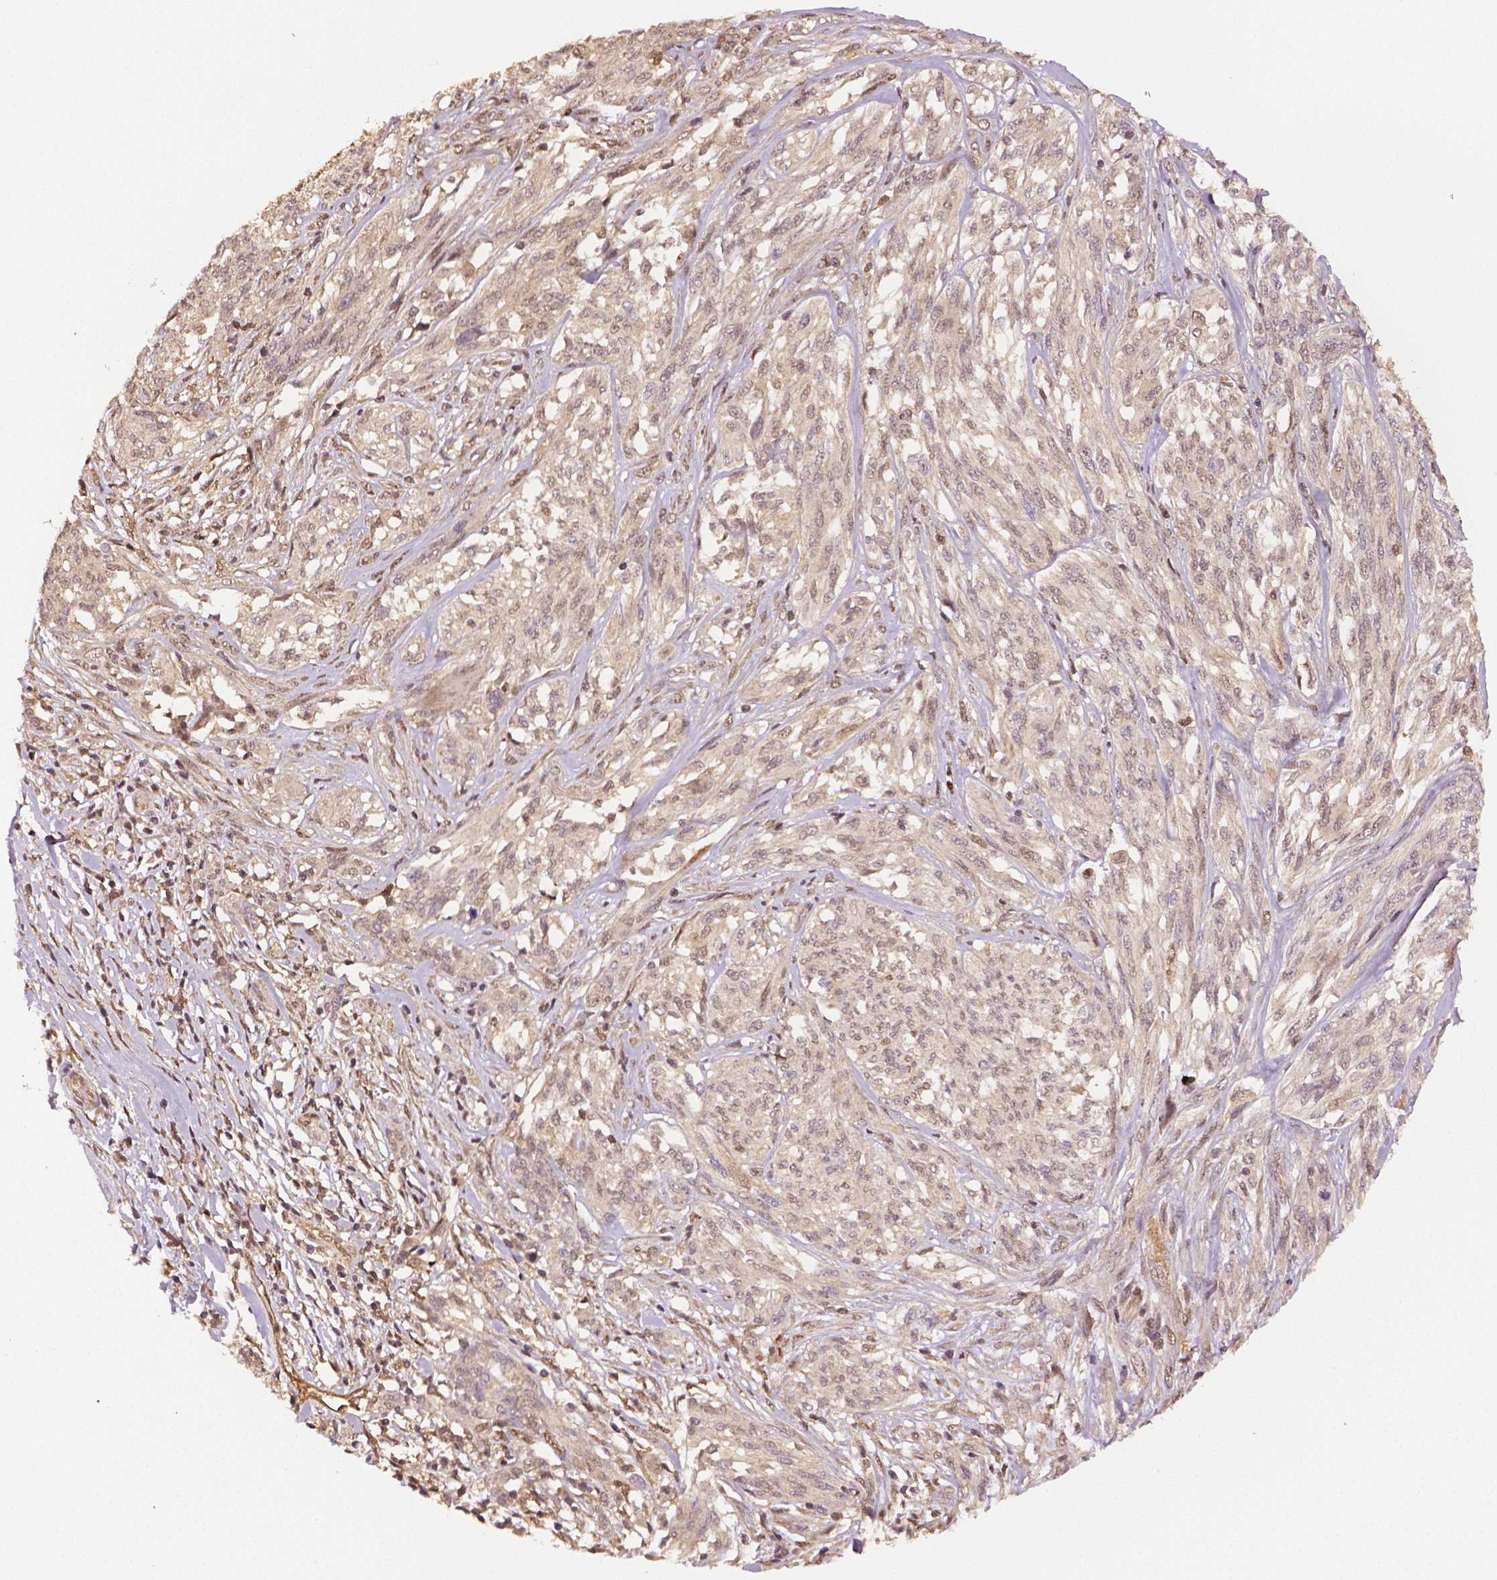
{"staining": {"intensity": "weak", "quantity": "<25%", "location": "nuclear"}, "tissue": "melanoma", "cell_type": "Tumor cells", "image_type": "cancer", "snomed": [{"axis": "morphology", "description": "Malignant melanoma, NOS"}, {"axis": "topography", "description": "Skin"}], "caption": "A high-resolution histopathology image shows immunohistochemistry staining of malignant melanoma, which demonstrates no significant staining in tumor cells. (Brightfield microscopy of DAB (3,3'-diaminobenzidine) immunohistochemistry at high magnification).", "gene": "STAT3", "patient": {"sex": "female", "age": 91}}